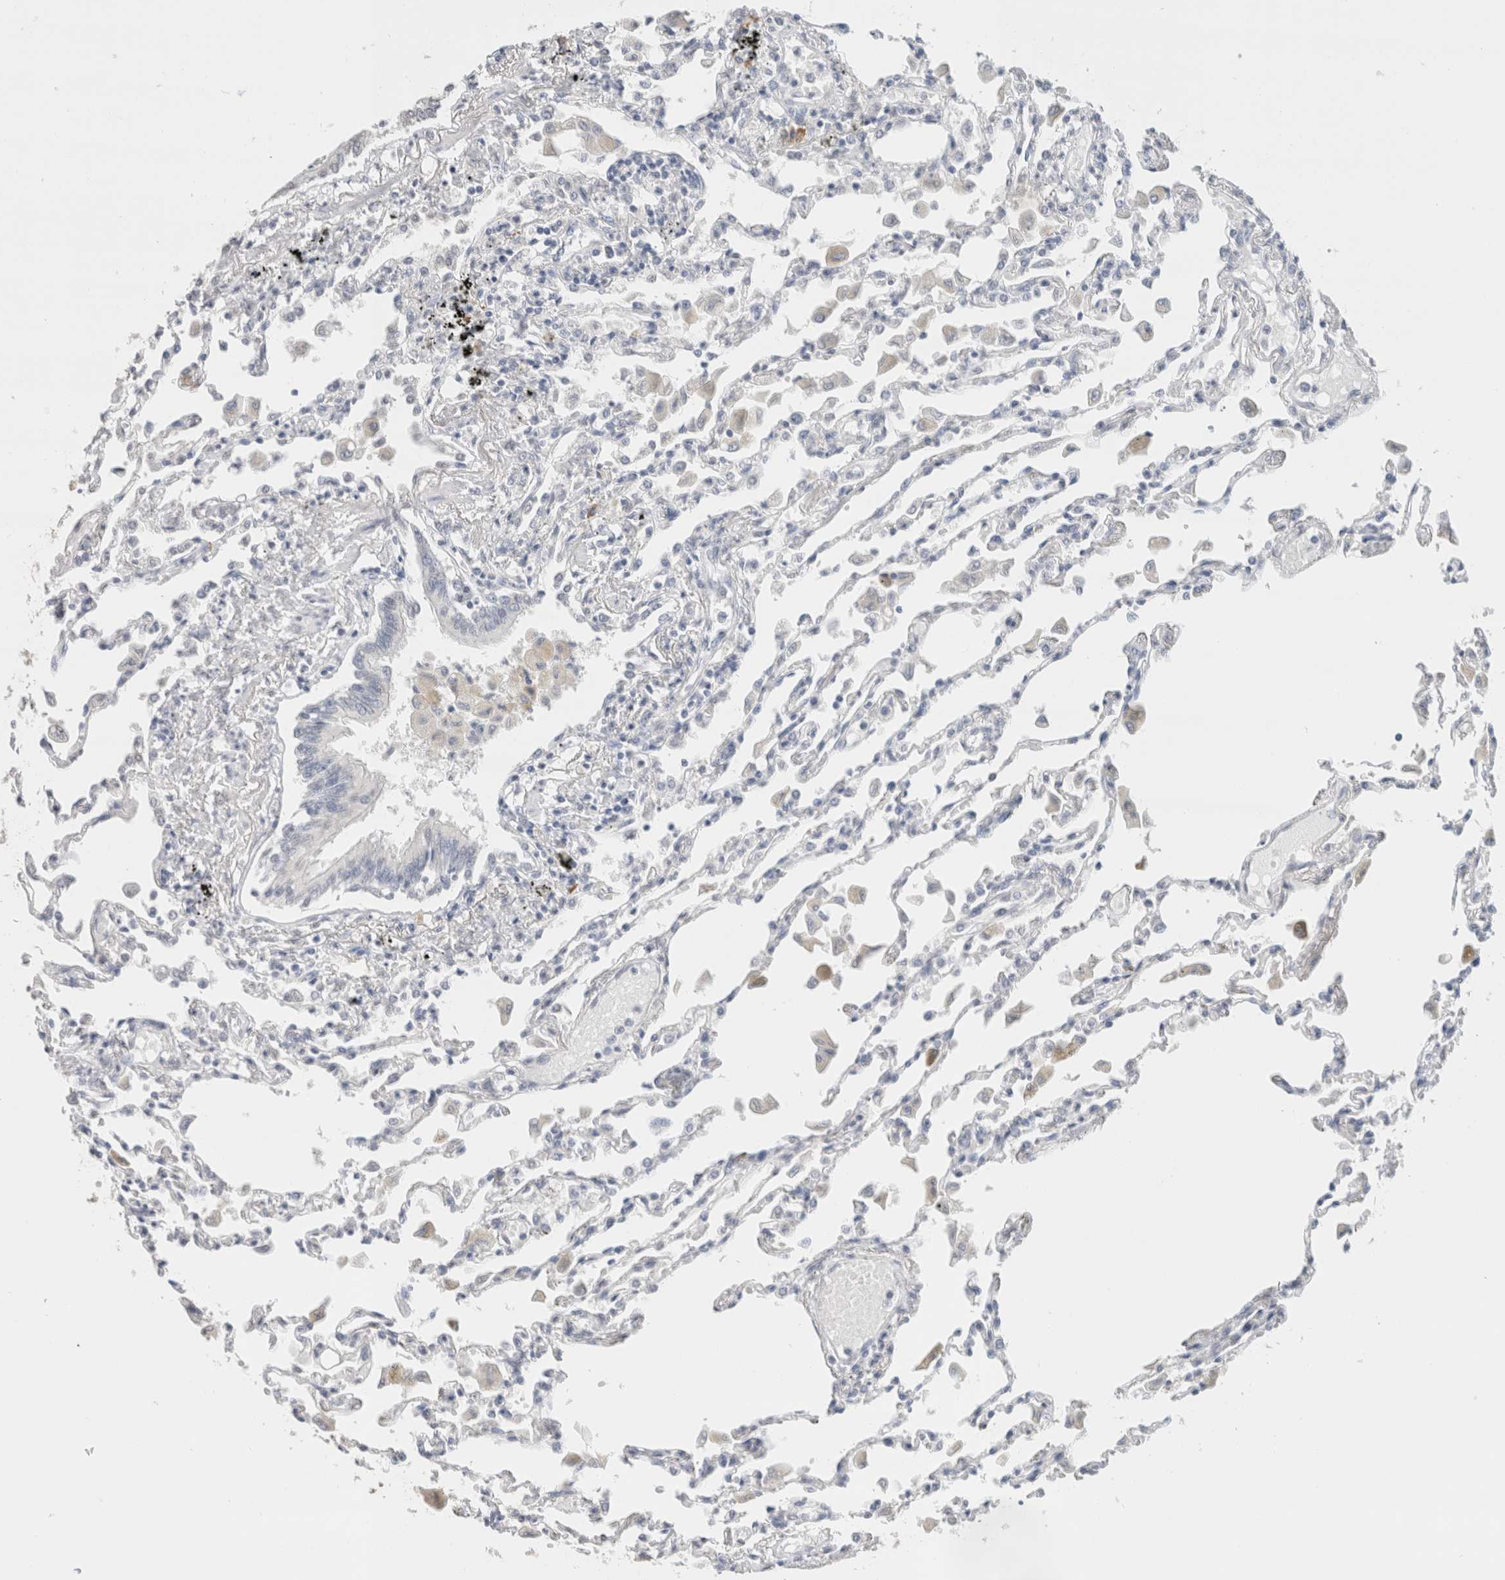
{"staining": {"intensity": "negative", "quantity": "none", "location": "none"}, "tissue": "lung", "cell_type": "Alveolar cells", "image_type": "normal", "snomed": [{"axis": "morphology", "description": "Normal tissue, NOS"}, {"axis": "topography", "description": "Bronchus"}, {"axis": "topography", "description": "Lung"}], "caption": "High magnification brightfield microscopy of benign lung stained with DAB (3,3'-diaminobenzidine) (brown) and counterstained with hematoxylin (blue): alveolar cells show no significant staining.", "gene": "CD80", "patient": {"sex": "female", "age": 49}}